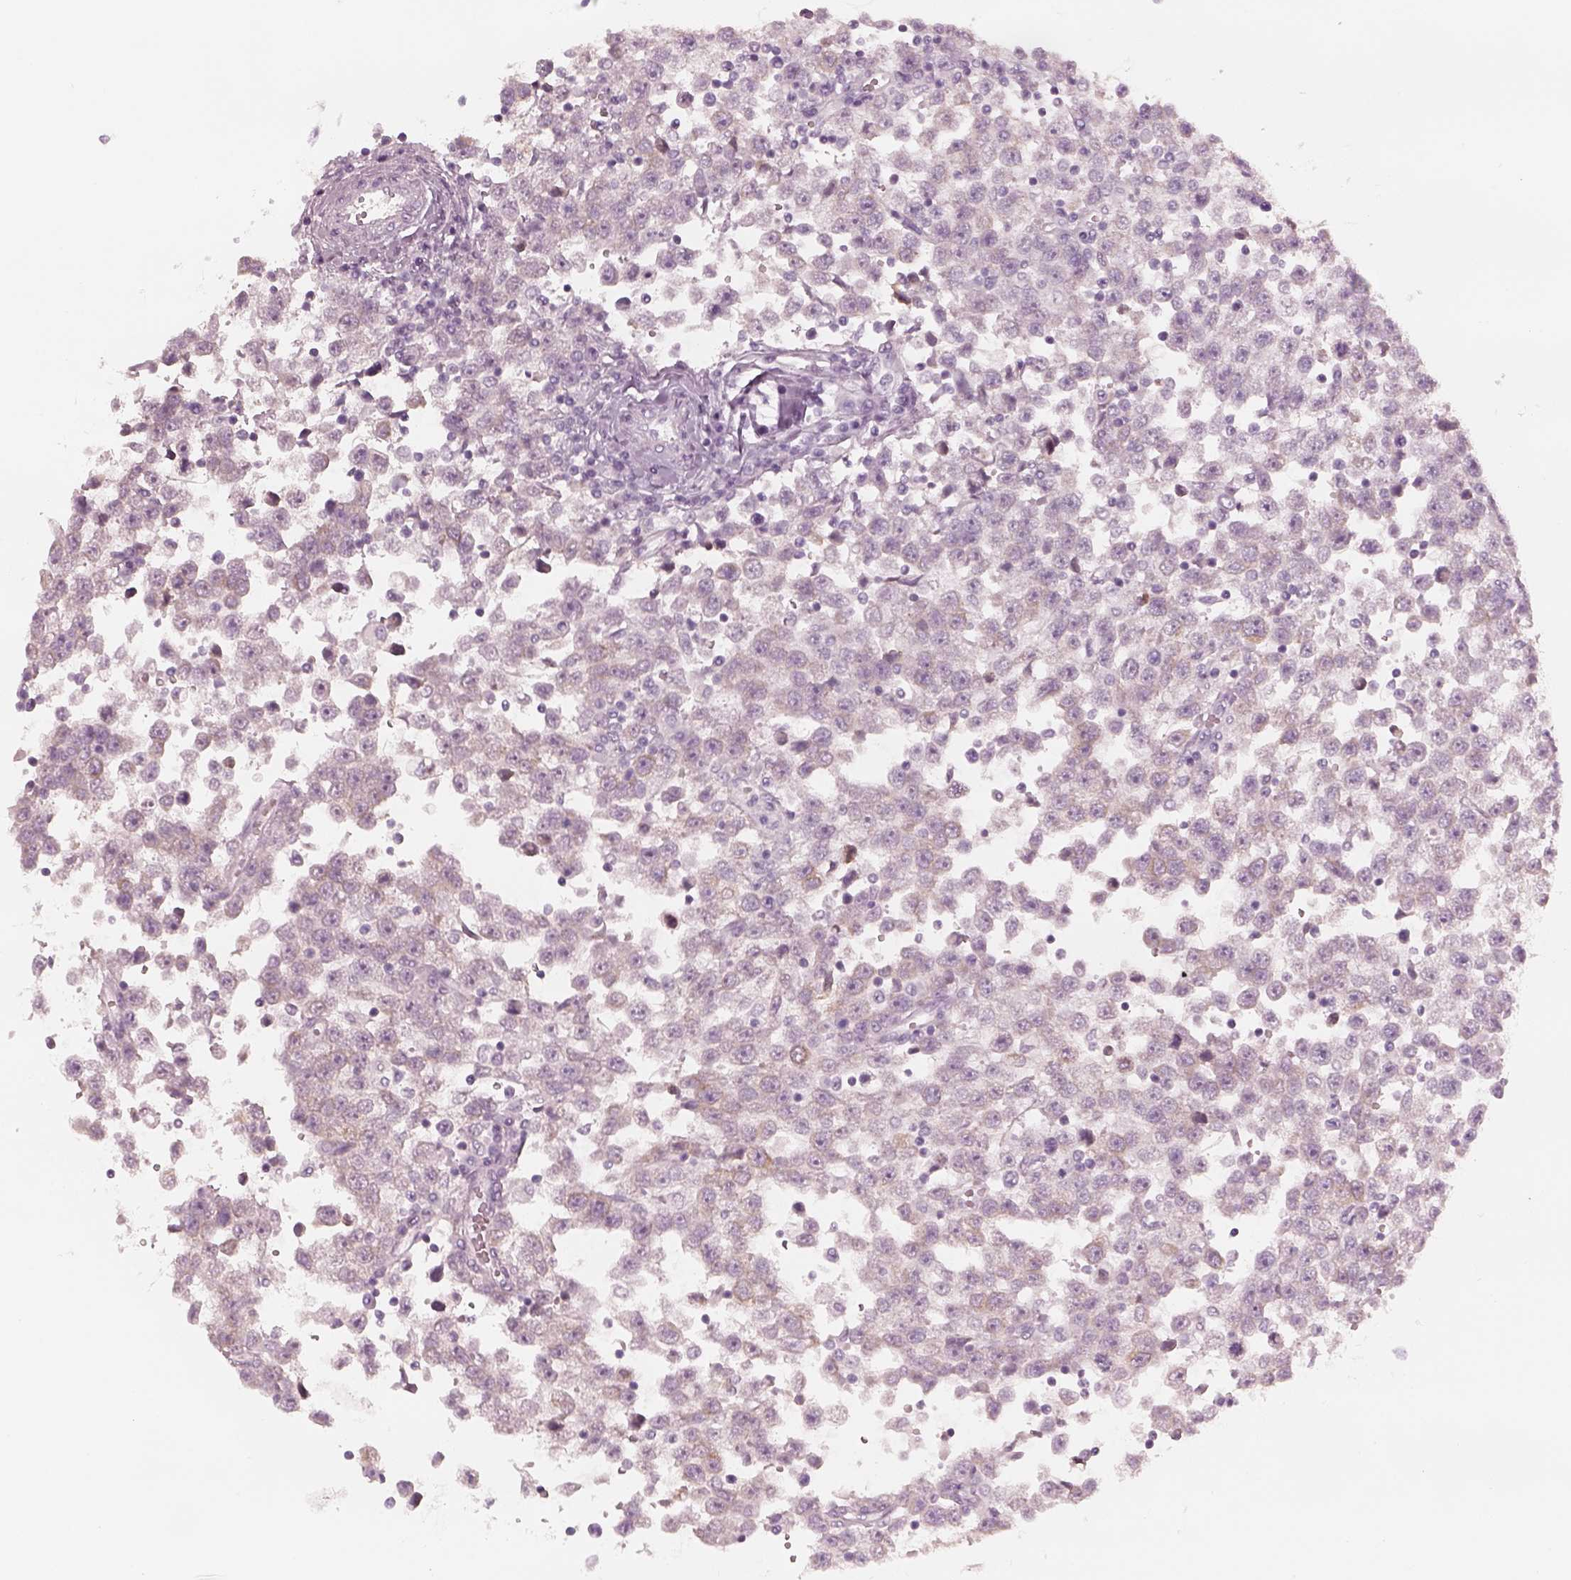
{"staining": {"intensity": "negative", "quantity": "none", "location": "none"}, "tissue": "testis cancer", "cell_type": "Tumor cells", "image_type": "cancer", "snomed": [{"axis": "morphology", "description": "Seminoma, NOS"}, {"axis": "topography", "description": "Testis"}], "caption": "This is an IHC photomicrograph of human seminoma (testis). There is no expression in tumor cells.", "gene": "PON3", "patient": {"sex": "male", "age": 34}}